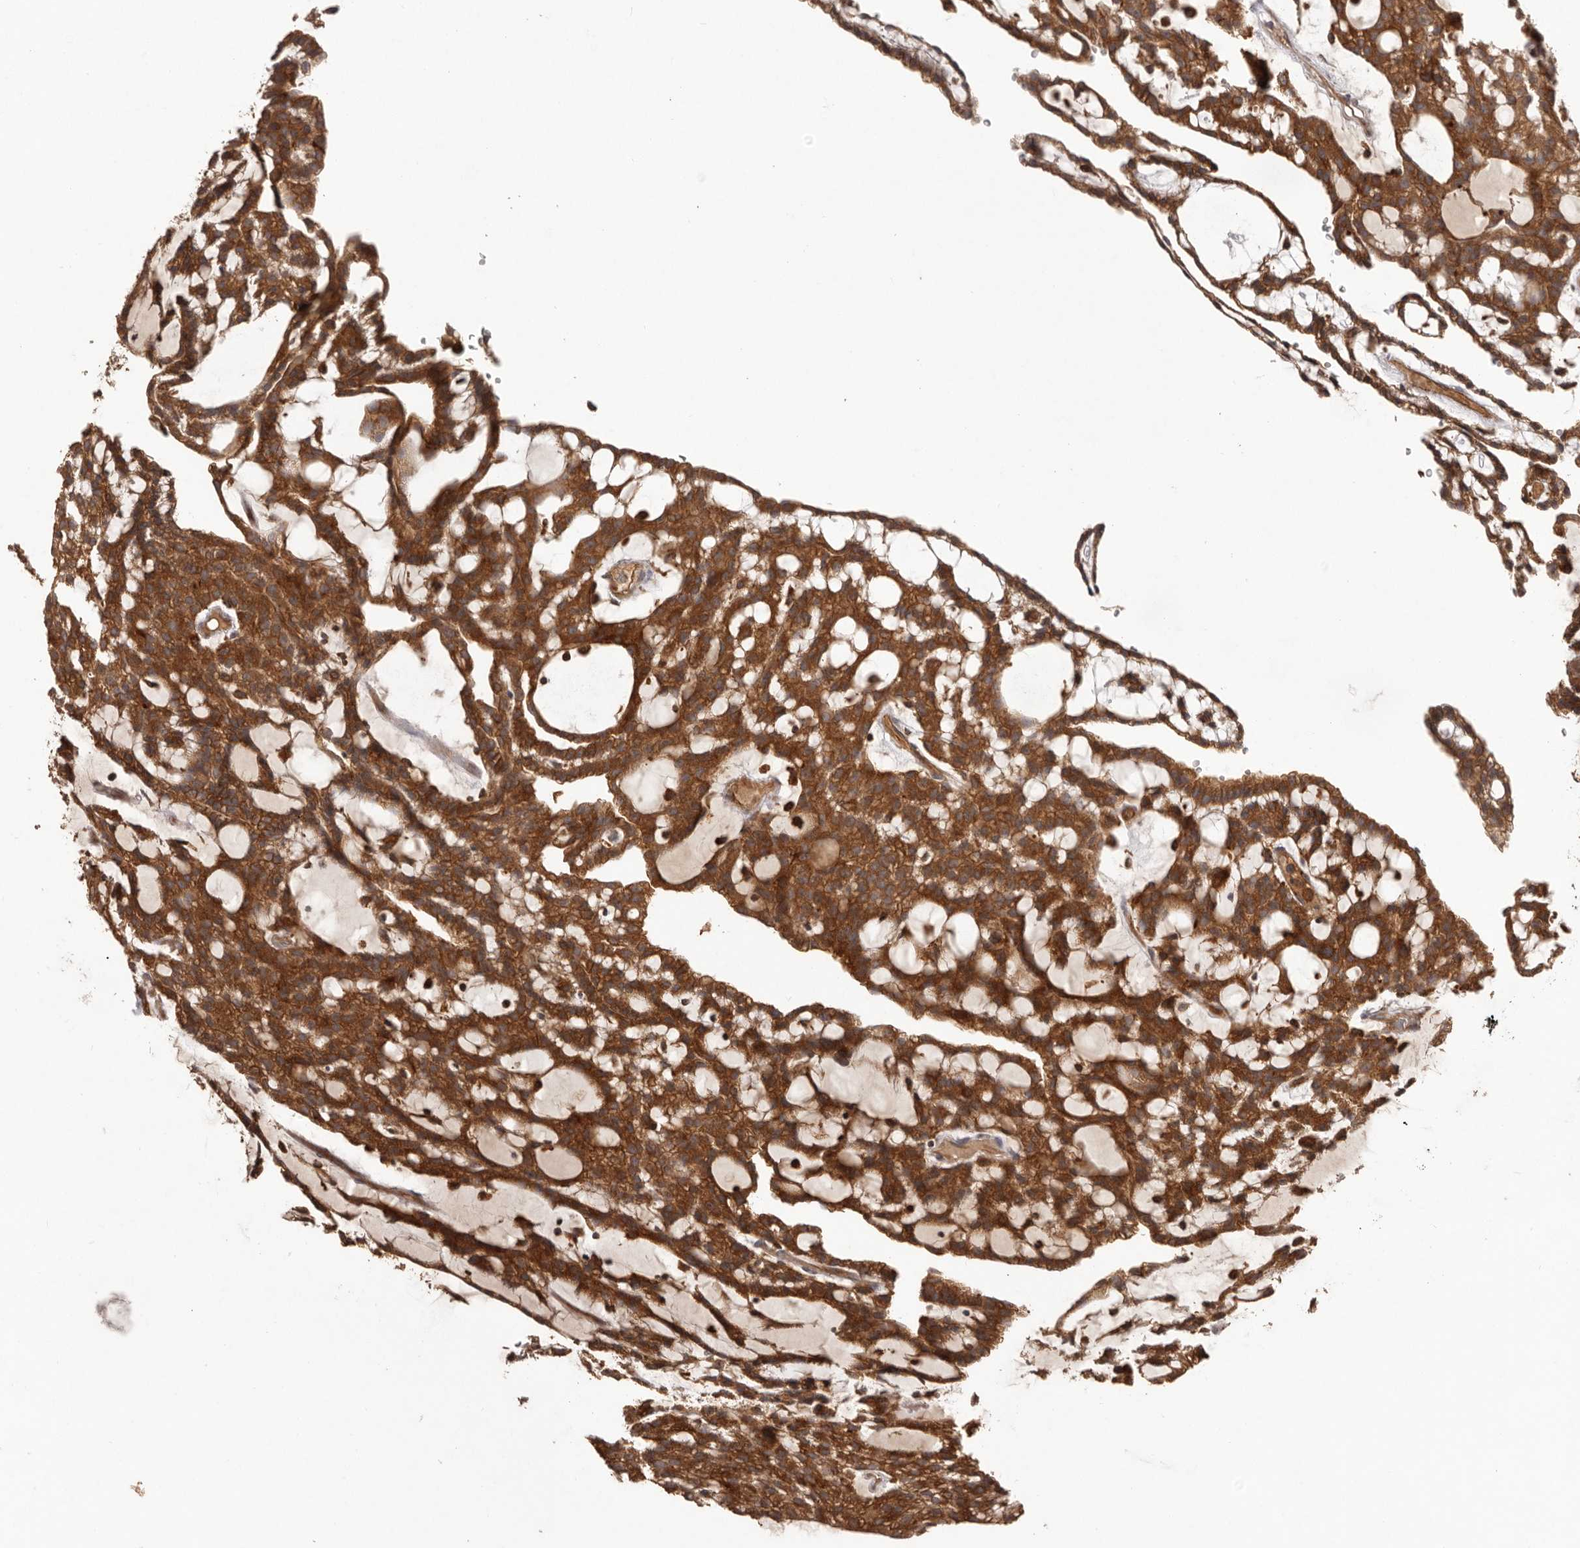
{"staining": {"intensity": "strong", "quantity": ">75%", "location": "cytoplasmic/membranous"}, "tissue": "renal cancer", "cell_type": "Tumor cells", "image_type": "cancer", "snomed": [{"axis": "morphology", "description": "Adenocarcinoma, NOS"}, {"axis": "topography", "description": "Kidney"}], "caption": "Strong cytoplasmic/membranous expression for a protein is present in approximately >75% of tumor cells of renal adenocarcinoma using IHC.", "gene": "SLC22A3", "patient": {"sex": "male", "age": 63}}